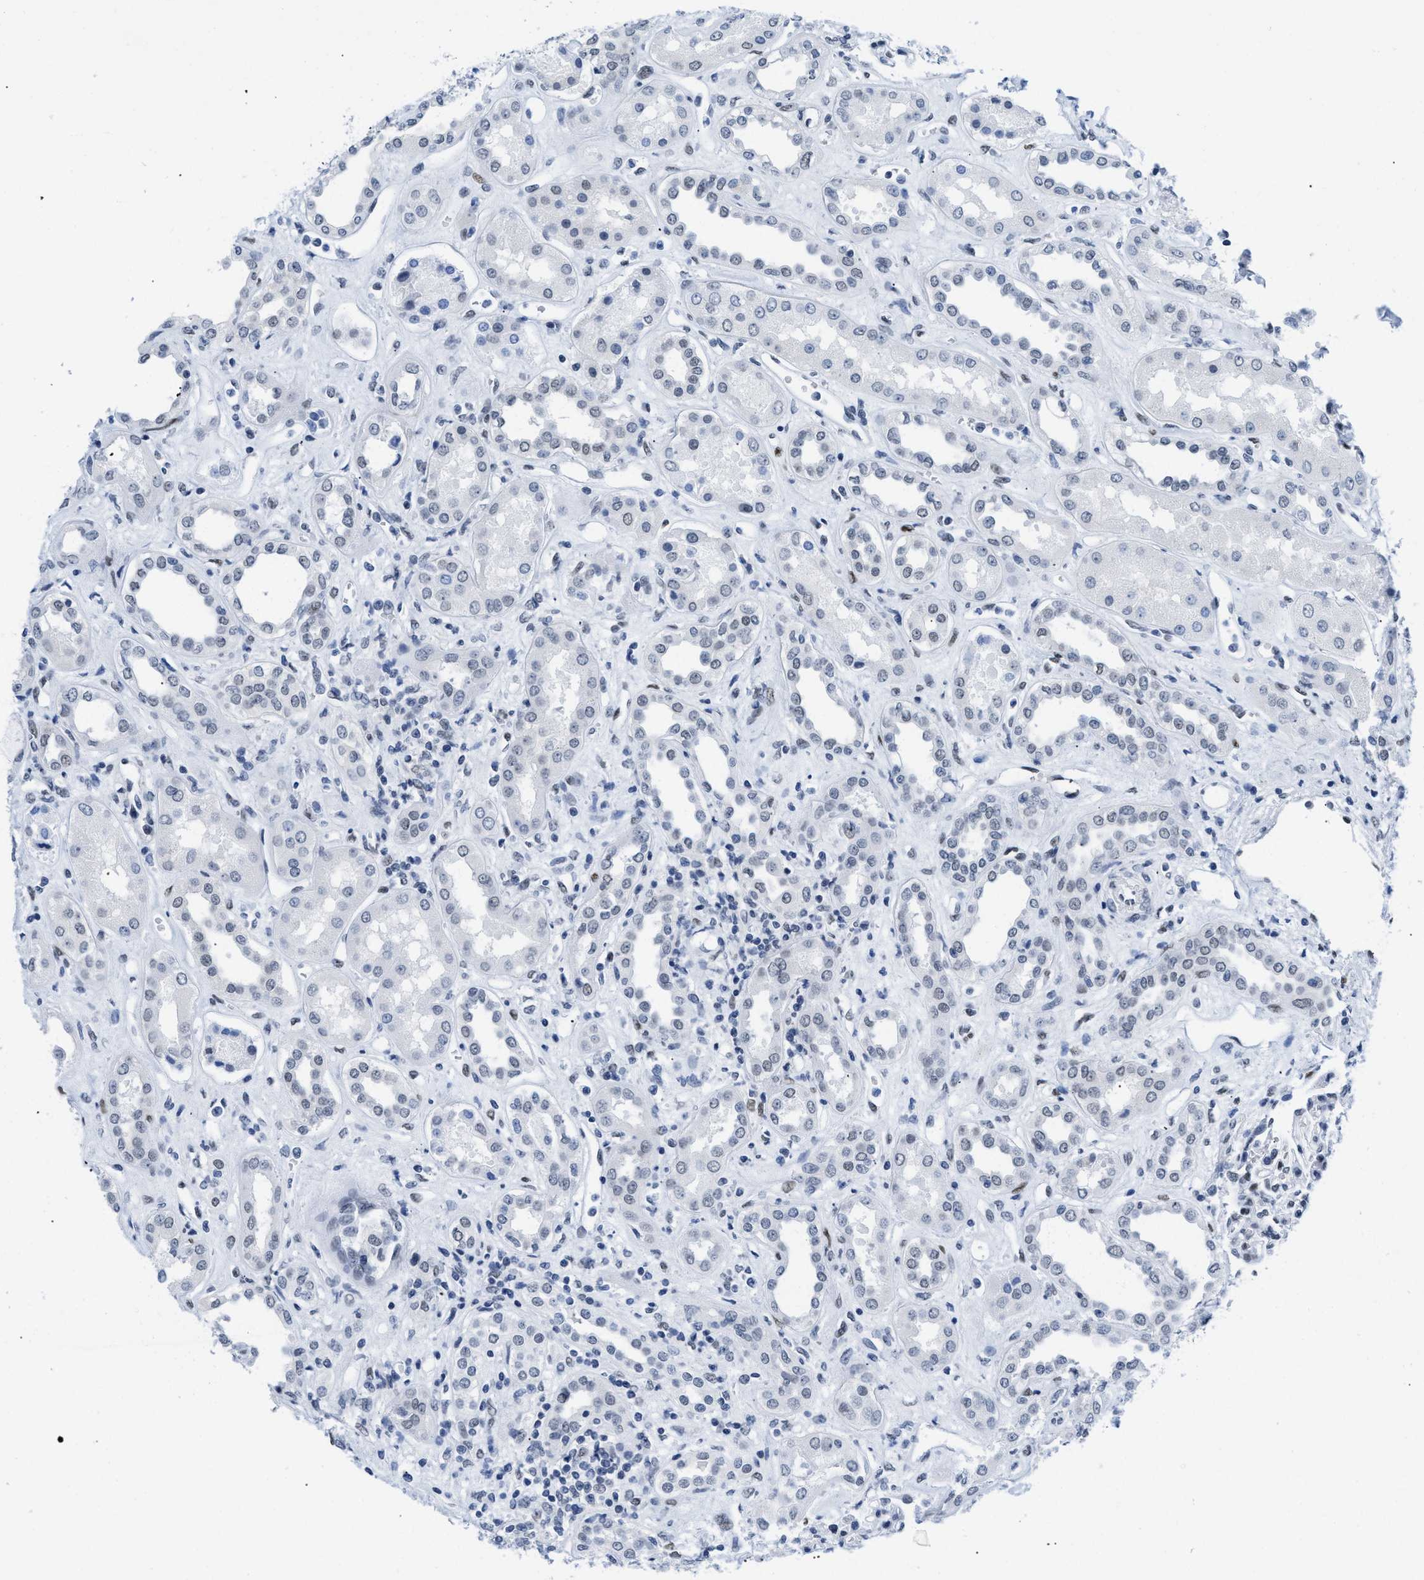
{"staining": {"intensity": "moderate", "quantity": "<25%", "location": "nuclear"}, "tissue": "kidney", "cell_type": "Cells in glomeruli", "image_type": "normal", "snomed": [{"axis": "morphology", "description": "Normal tissue, NOS"}, {"axis": "topography", "description": "Kidney"}], "caption": "Immunohistochemical staining of benign human kidney displays moderate nuclear protein expression in approximately <25% of cells in glomeruli.", "gene": "CTBP1", "patient": {"sex": "male", "age": 59}}